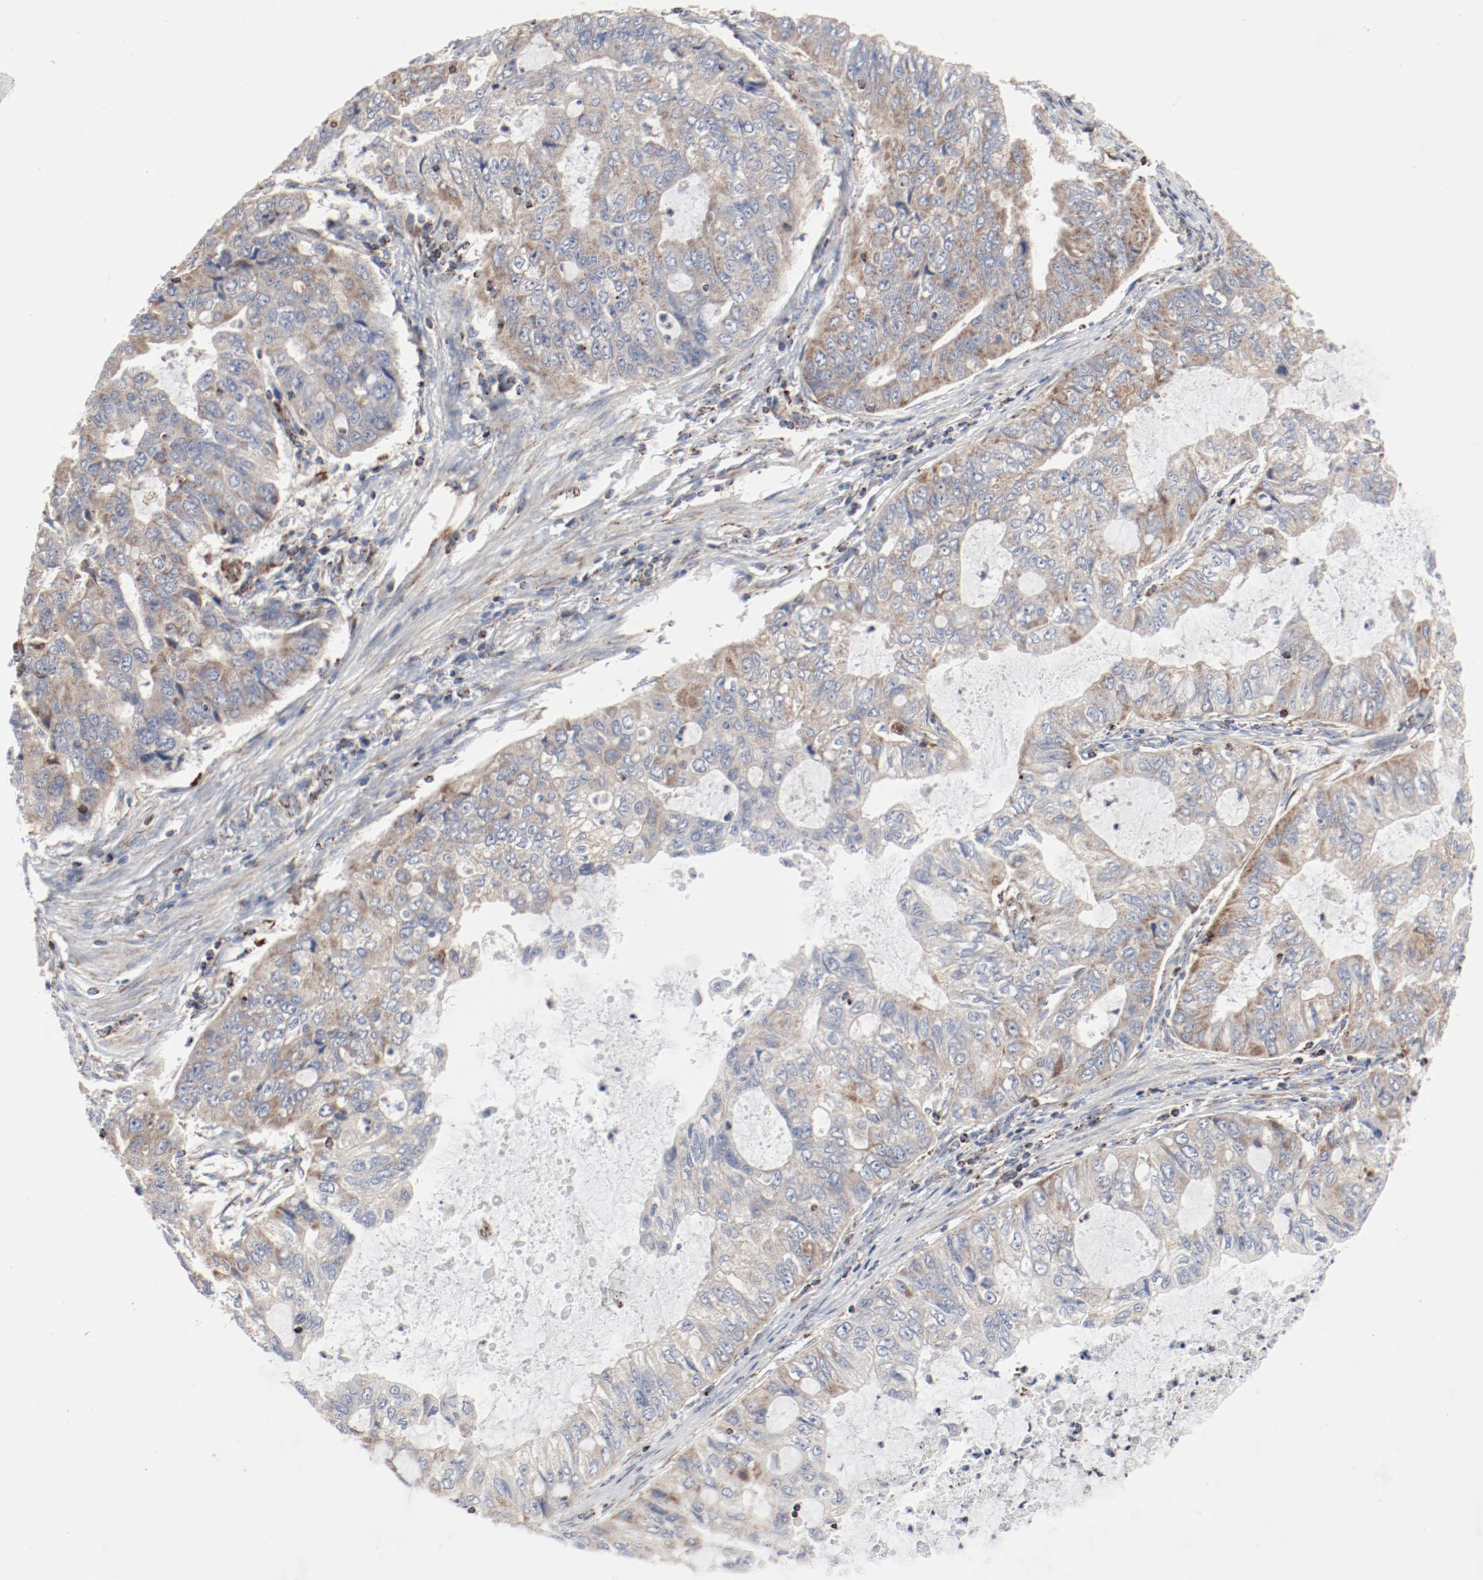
{"staining": {"intensity": "weak", "quantity": "25%-75%", "location": "cytoplasmic/membranous"}, "tissue": "stomach cancer", "cell_type": "Tumor cells", "image_type": "cancer", "snomed": [{"axis": "morphology", "description": "Adenocarcinoma, NOS"}, {"axis": "topography", "description": "Stomach, upper"}], "caption": "Immunohistochemical staining of human stomach cancer exhibits low levels of weak cytoplasmic/membranous expression in about 25%-75% of tumor cells.", "gene": "SETD3", "patient": {"sex": "female", "age": 52}}